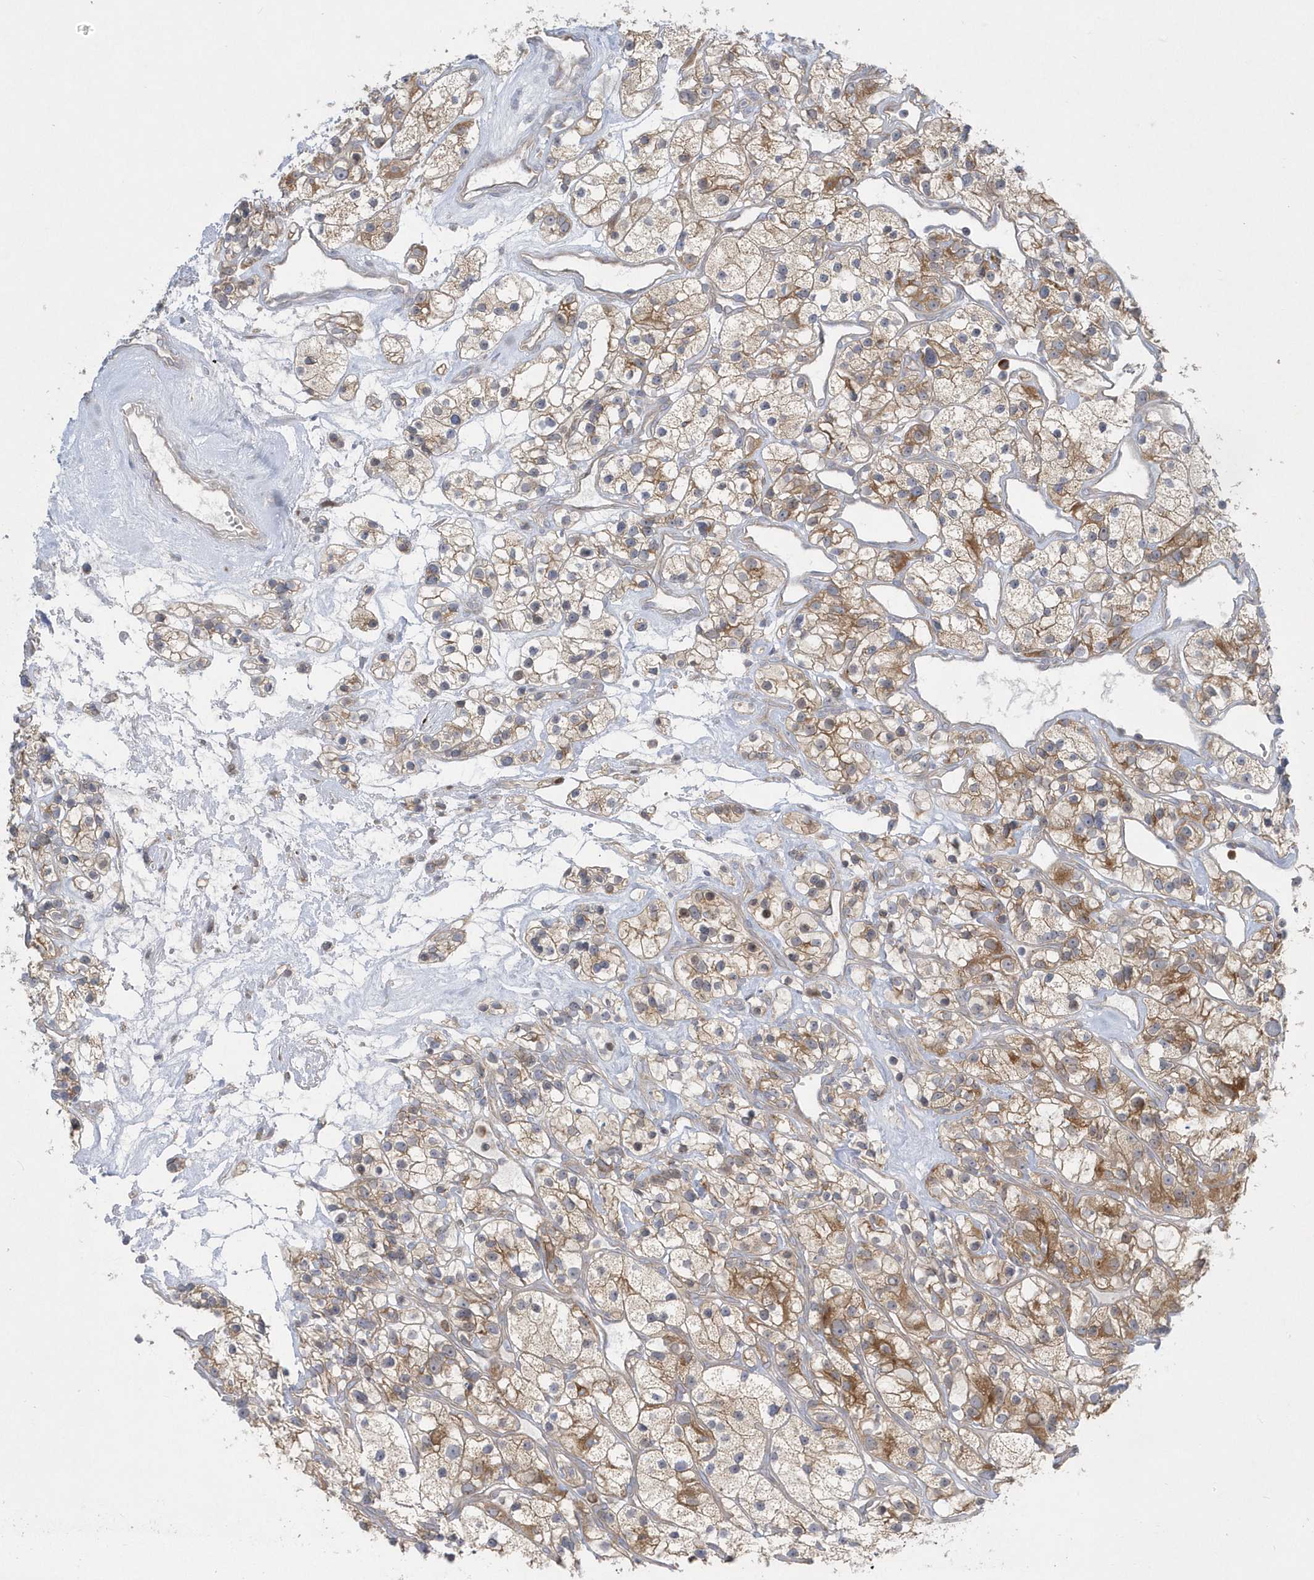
{"staining": {"intensity": "moderate", "quantity": ">75%", "location": "cytoplasmic/membranous"}, "tissue": "renal cancer", "cell_type": "Tumor cells", "image_type": "cancer", "snomed": [{"axis": "morphology", "description": "Adenocarcinoma, NOS"}, {"axis": "topography", "description": "Kidney"}], "caption": "Immunohistochemistry (IHC) histopathology image of neoplastic tissue: human adenocarcinoma (renal) stained using immunohistochemistry demonstrates medium levels of moderate protein expression localized specifically in the cytoplasmic/membranous of tumor cells, appearing as a cytoplasmic/membranous brown color.", "gene": "DNAJC18", "patient": {"sex": "female", "age": 57}}